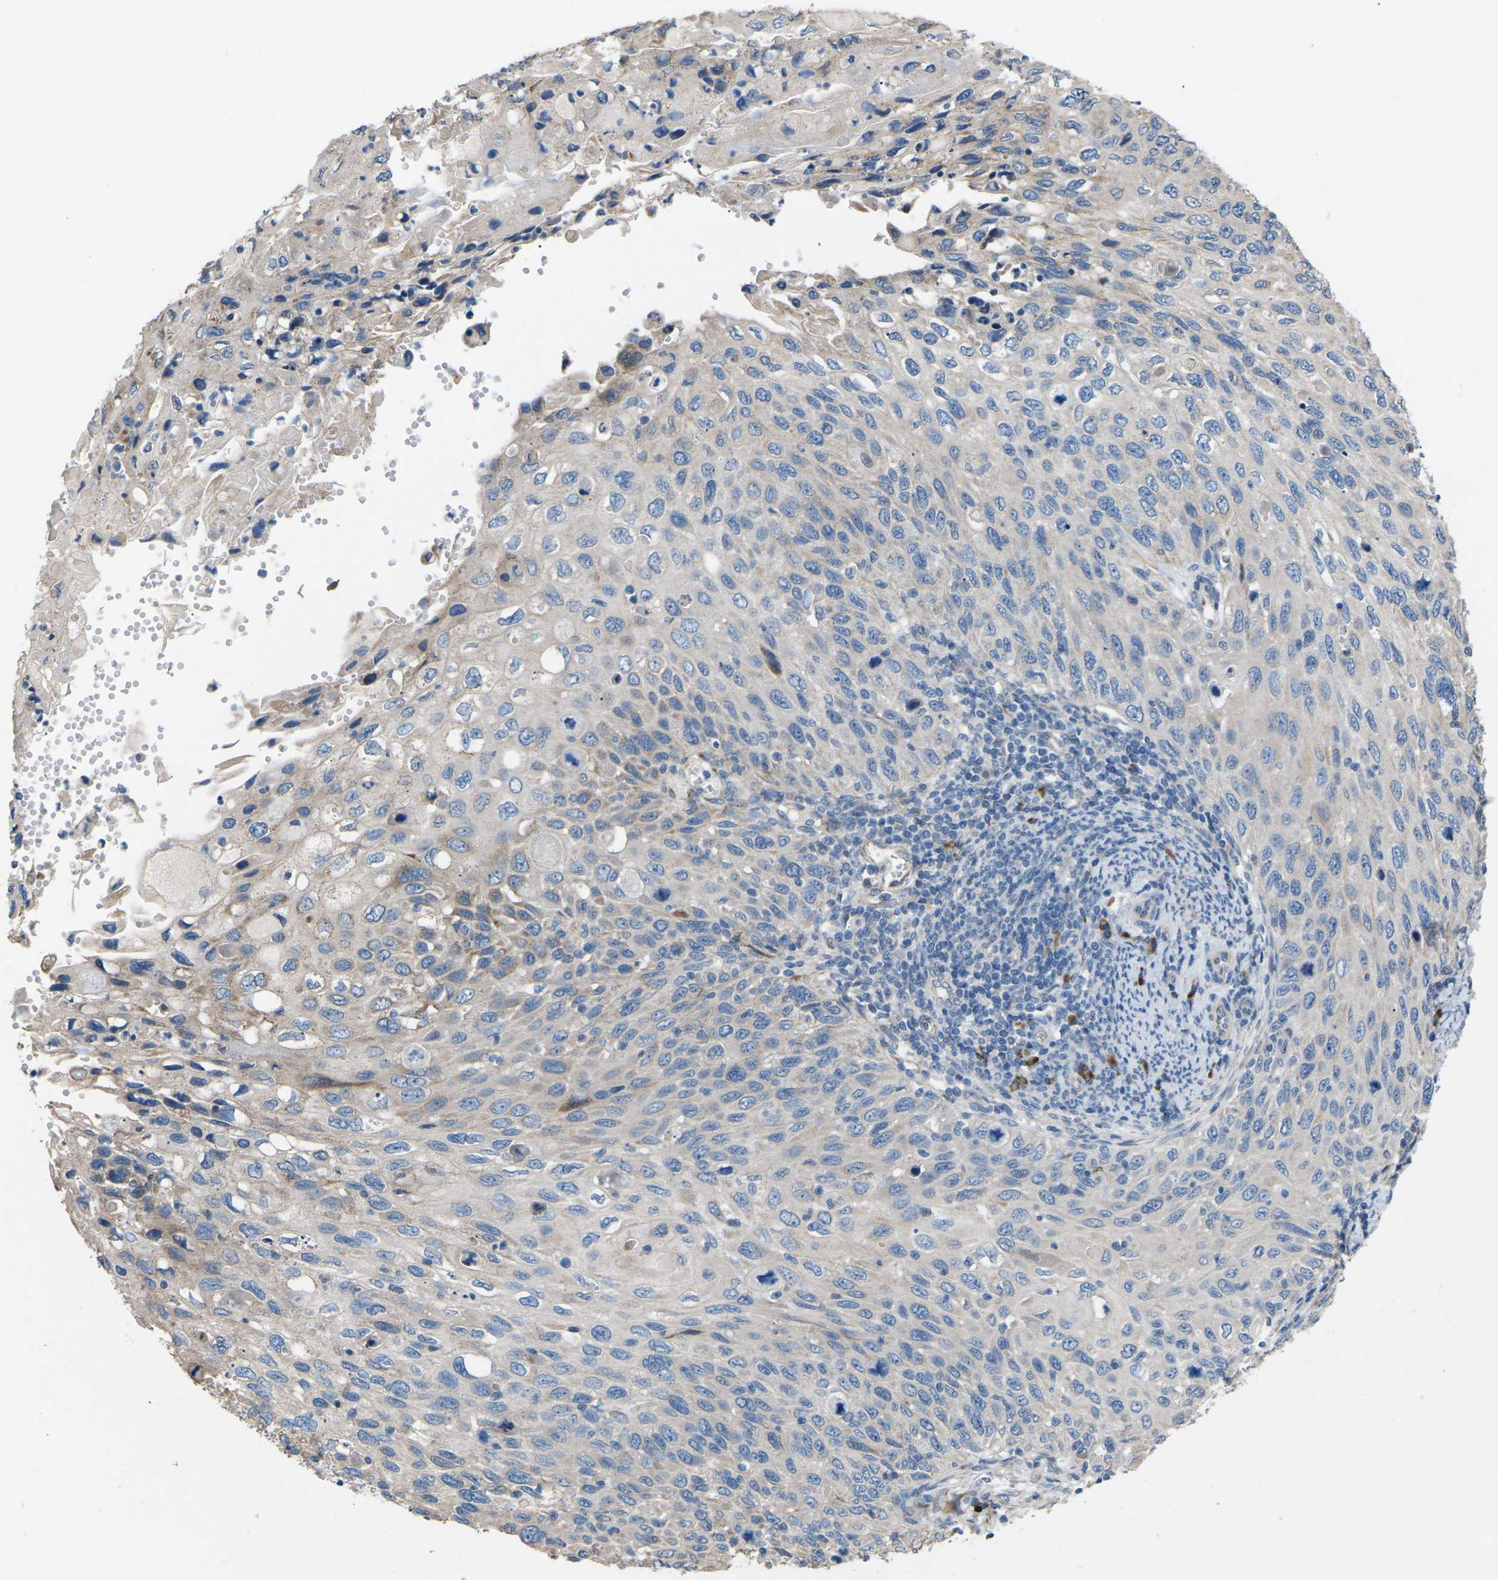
{"staining": {"intensity": "negative", "quantity": "none", "location": "none"}, "tissue": "cervical cancer", "cell_type": "Tumor cells", "image_type": "cancer", "snomed": [{"axis": "morphology", "description": "Squamous cell carcinoma, NOS"}, {"axis": "topography", "description": "Cervix"}], "caption": "DAB immunohistochemical staining of cervical cancer (squamous cell carcinoma) shows no significant expression in tumor cells. (Immunohistochemistry (ihc), brightfield microscopy, high magnification).", "gene": "KLHDC8B", "patient": {"sex": "female", "age": 70}}